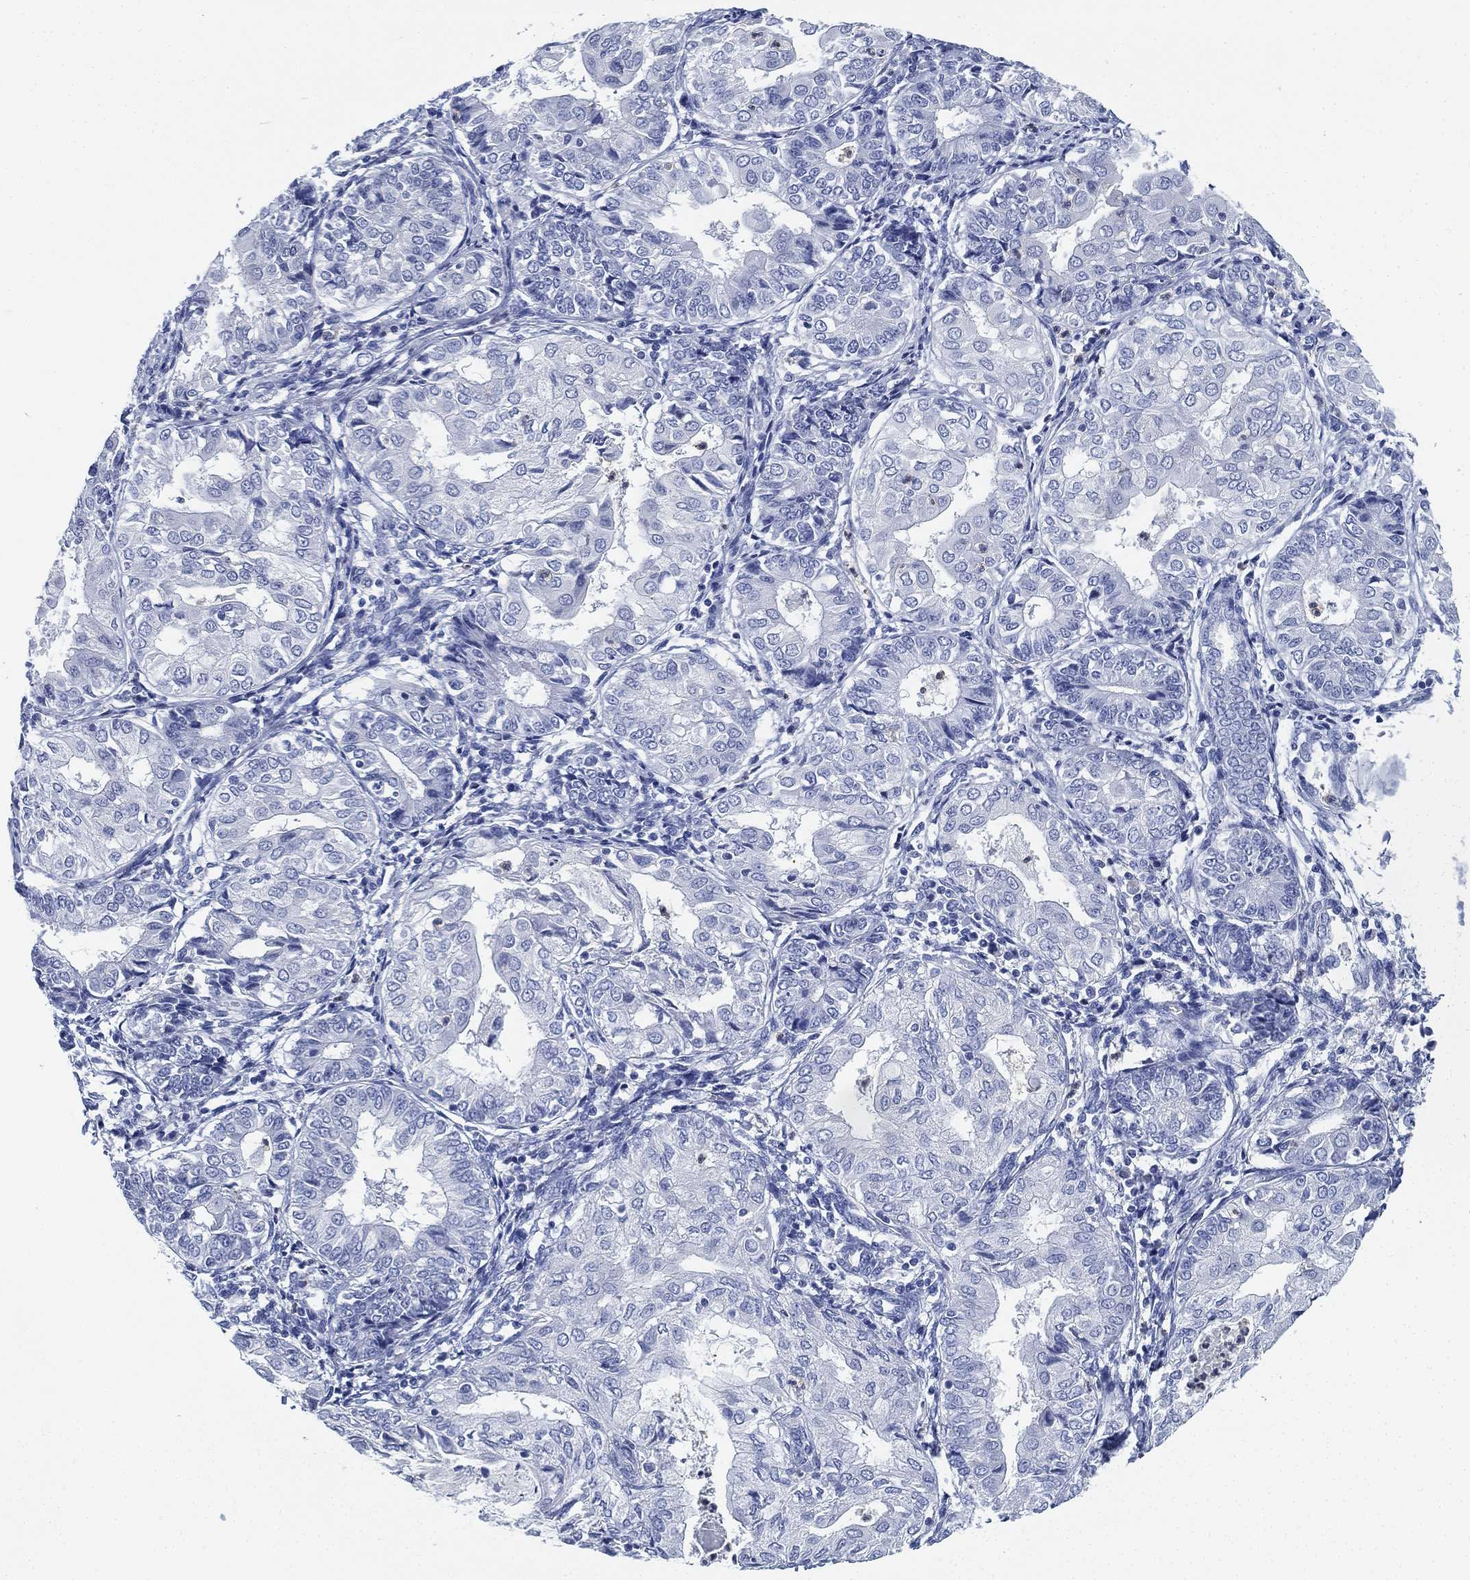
{"staining": {"intensity": "negative", "quantity": "none", "location": "none"}, "tissue": "endometrial cancer", "cell_type": "Tumor cells", "image_type": "cancer", "snomed": [{"axis": "morphology", "description": "Adenocarcinoma, NOS"}, {"axis": "topography", "description": "Endometrium"}], "caption": "High power microscopy image of an IHC photomicrograph of endometrial cancer, revealing no significant staining in tumor cells.", "gene": "DEFB121", "patient": {"sex": "female", "age": 68}}